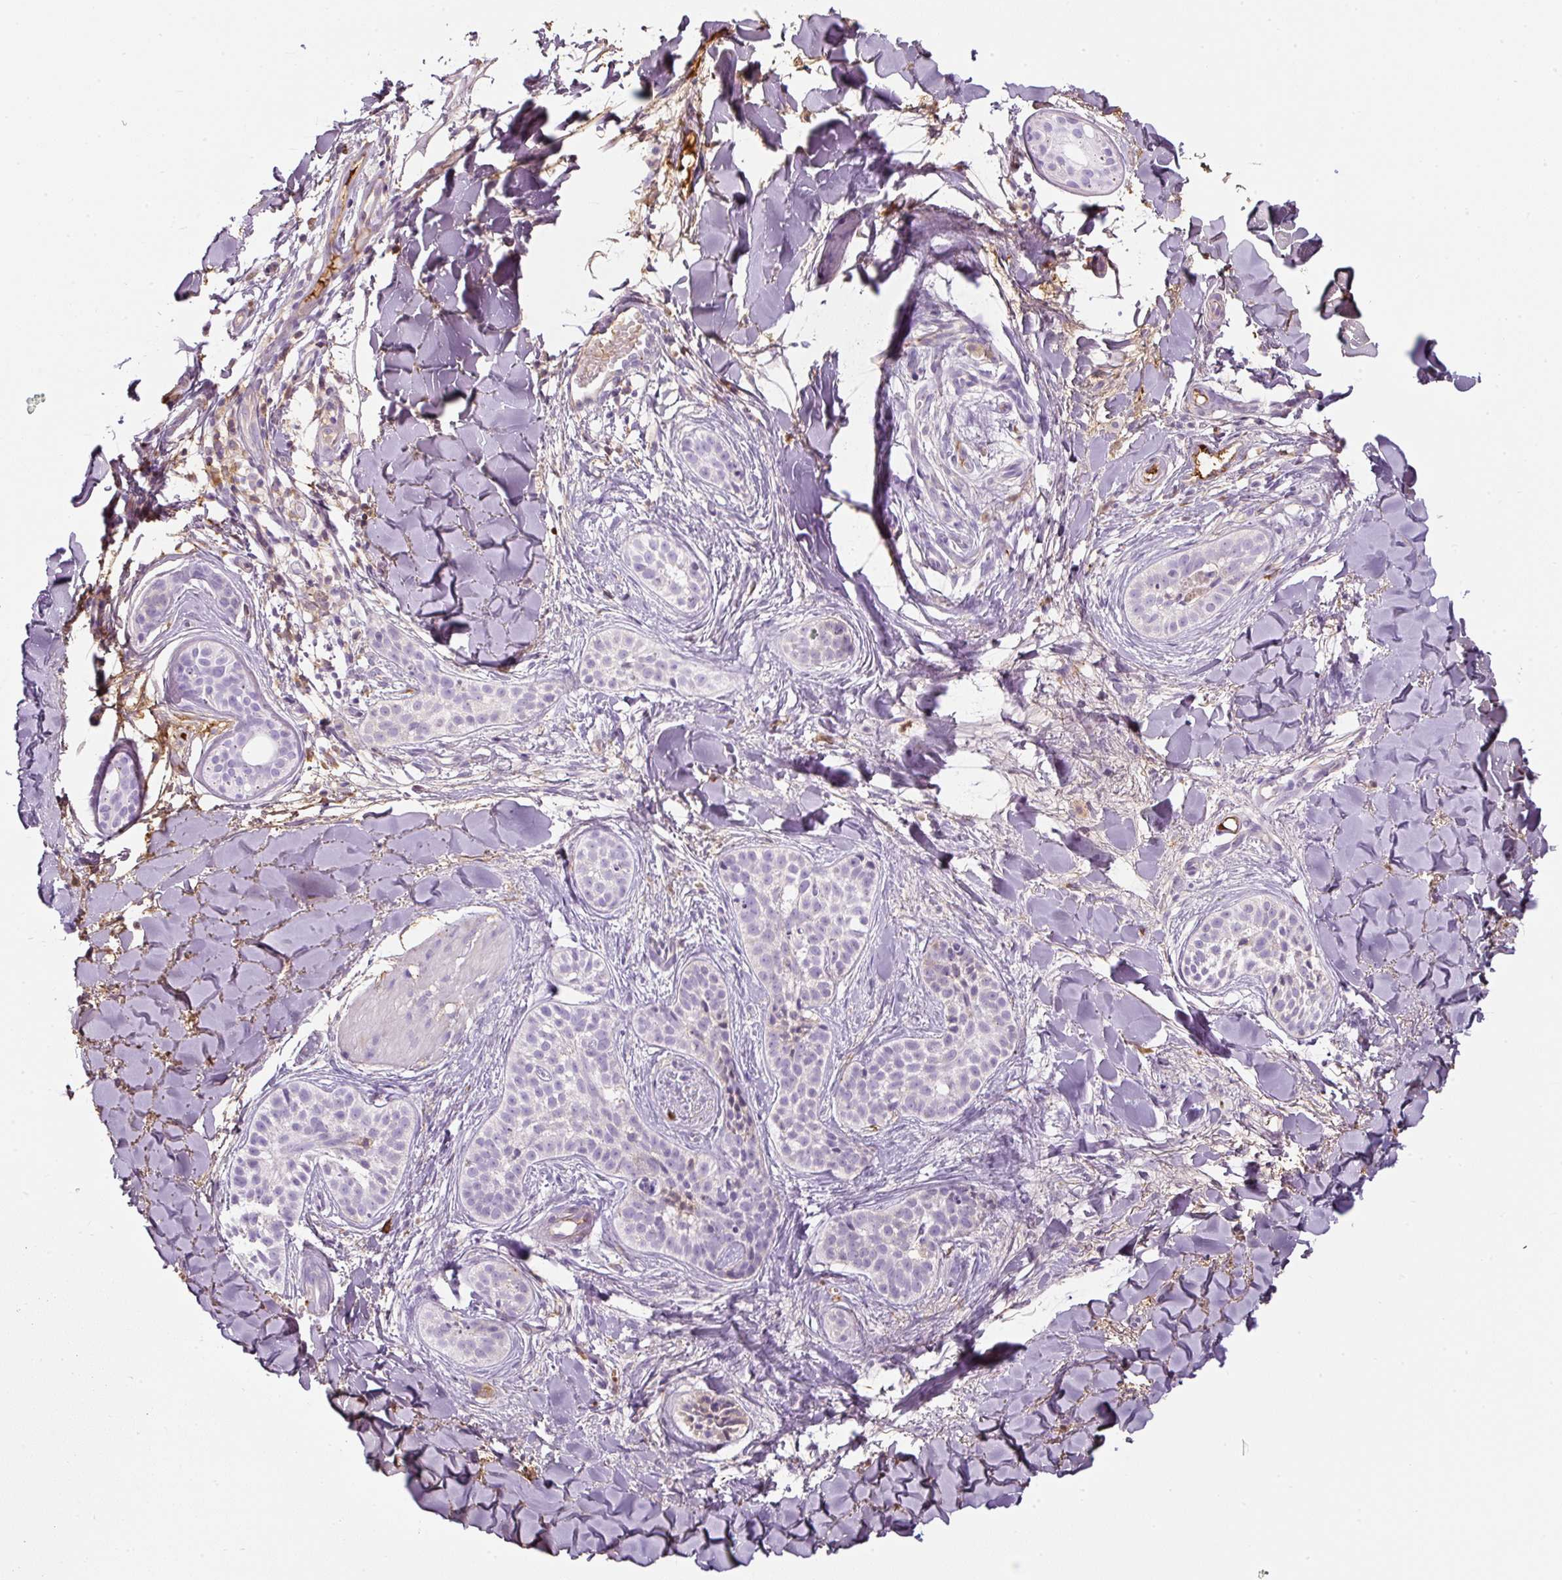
{"staining": {"intensity": "negative", "quantity": "none", "location": "none"}, "tissue": "skin cancer", "cell_type": "Tumor cells", "image_type": "cancer", "snomed": [{"axis": "morphology", "description": "Basal cell carcinoma"}, {"axis": "topography", "description": "Skin"}], "caption": "A high-resolution image shows immunohistochemistry staining of skin cancer (basal cell carcinoma), which exhibits no significant staining in tumor cells.", "gene": "APOA1", "patient": {"sex": "male", "age": 52}}